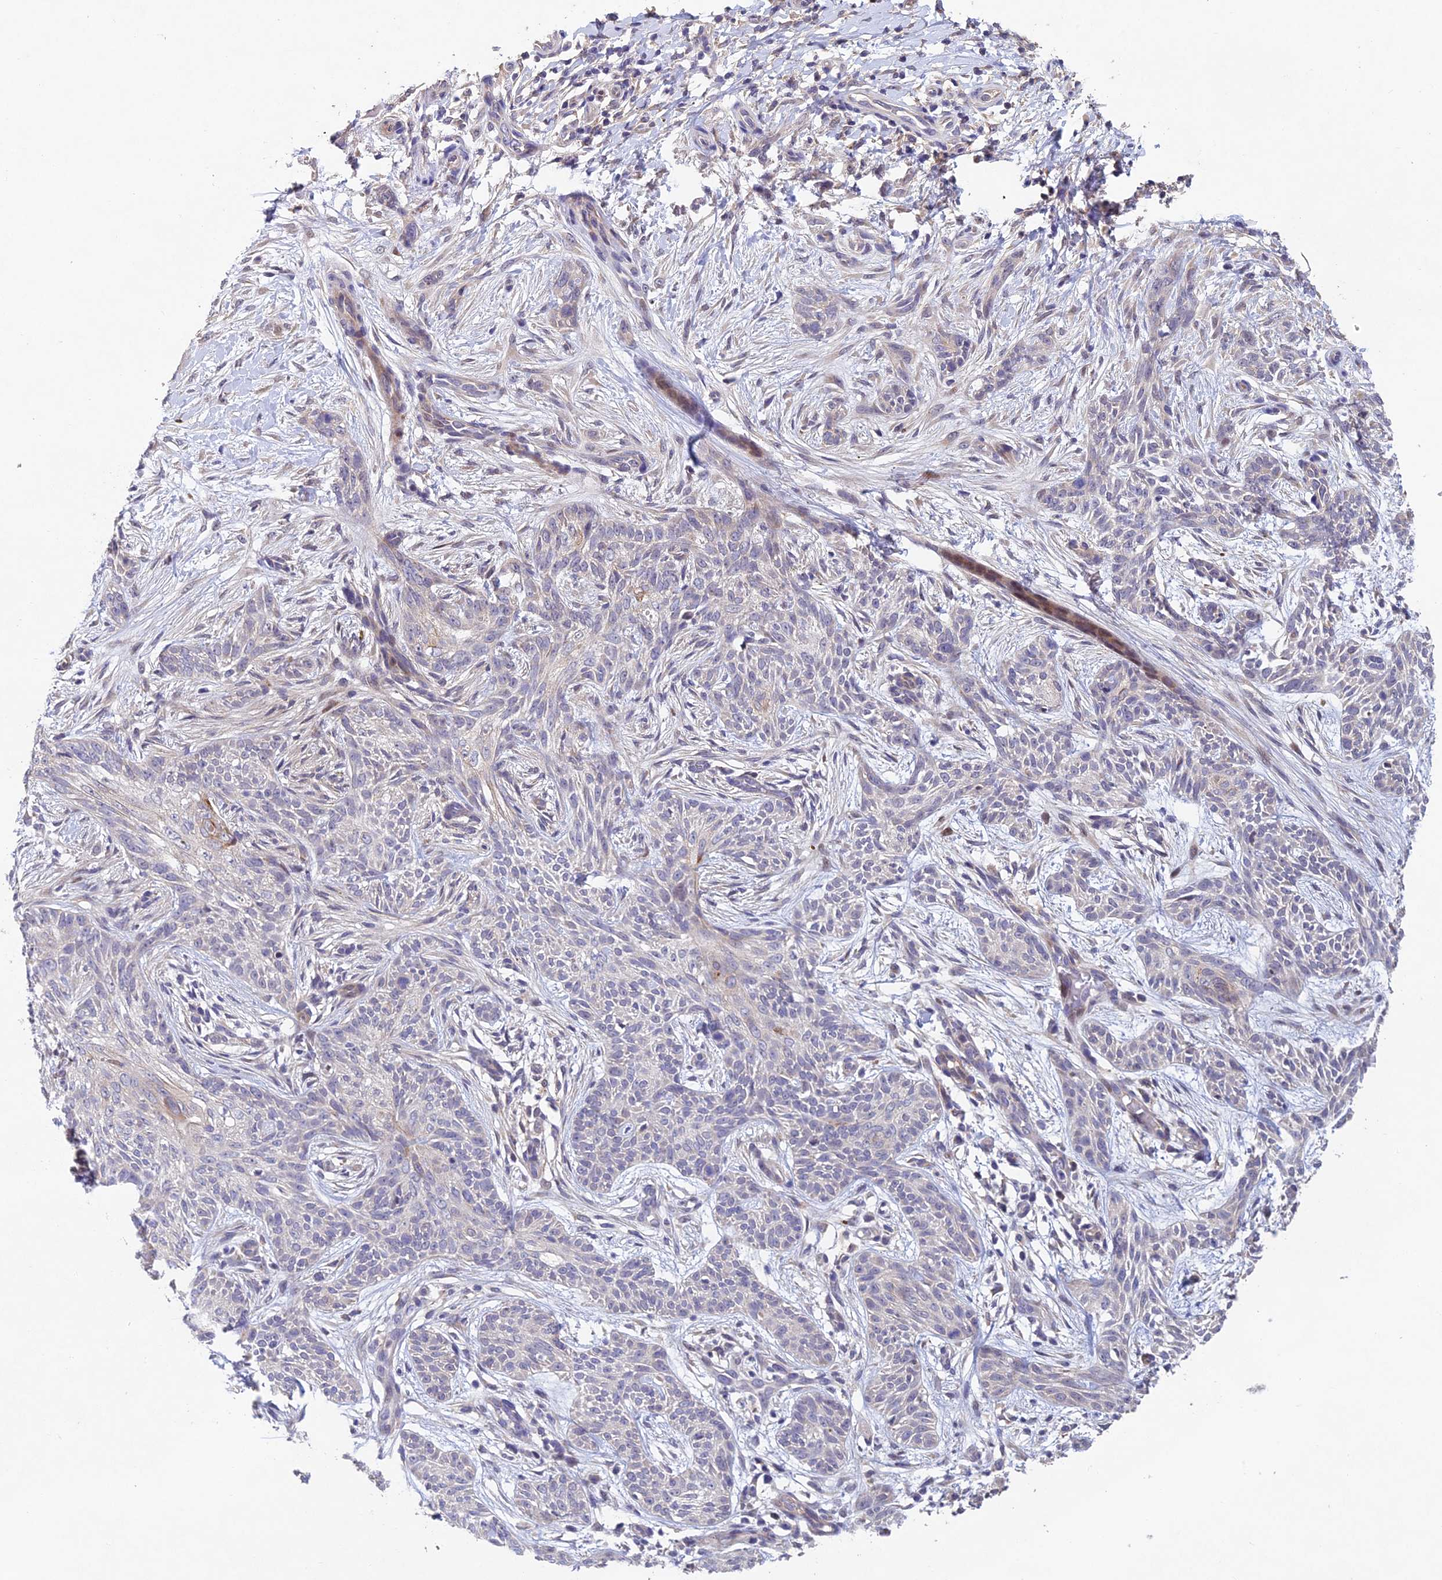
{"staining": {"intensity": "weak", "quantity": "<25%", "location": "cytoplasmic/membranous"}, "tissue": "skin cancer", "cell_type": "Tumor cells", "image_type": "cancer", "snomed": [{"axis": "morphology", "description": "Basal cell carcinoma"}, {"axis": "topography", "description": "Skin"}], "caption": "Skin cancer (basal cell carcinoma) was stained to show a protein in brown. There is no significant positivity in tumor cells. (Brightfield microscopy of DAB immunohistochemistry at high magnification).", "gene": "NSMCE1", "patient": {"sex": "female", "age": 82}}